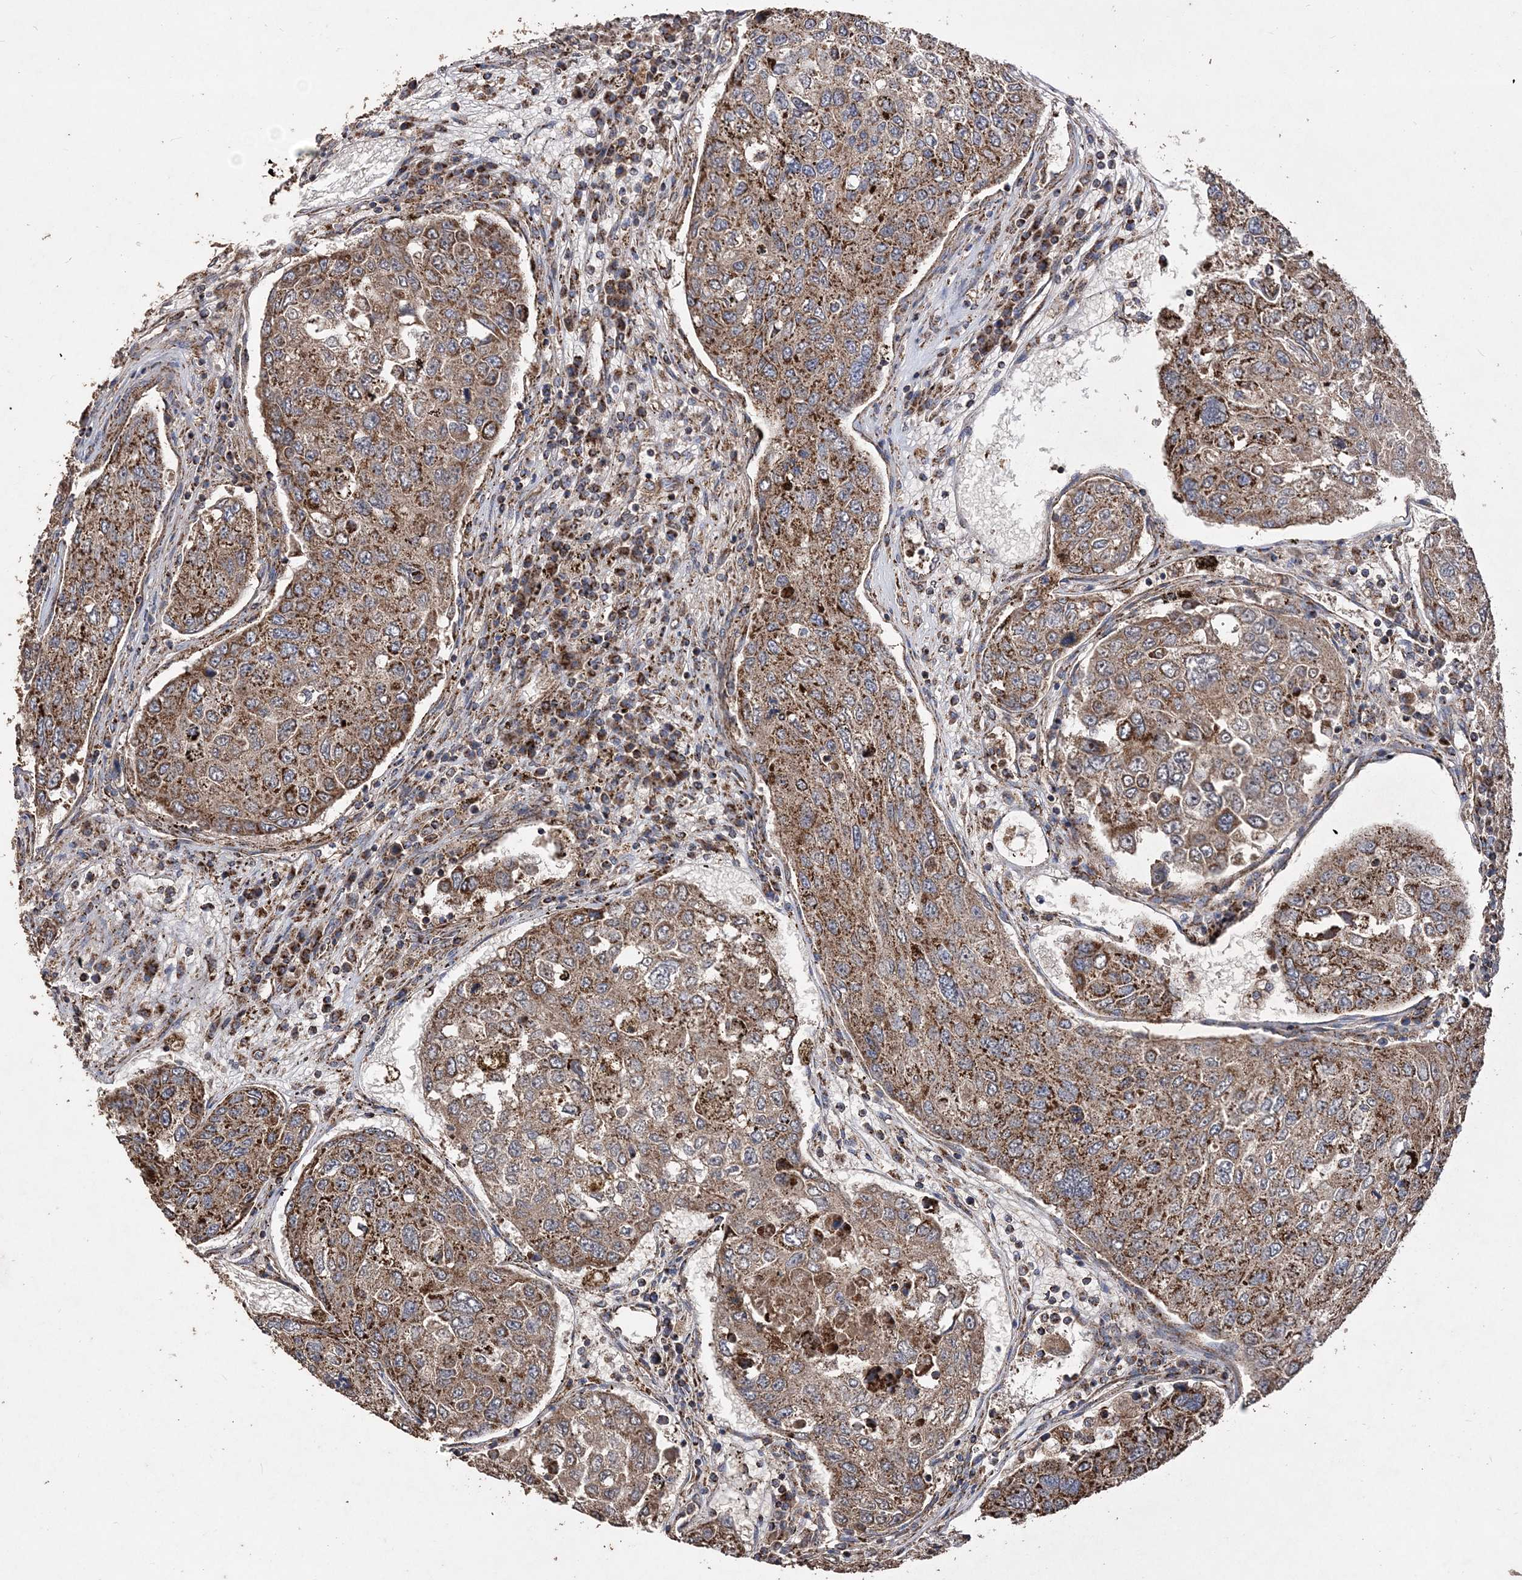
{"staining": {"intensity": "strong", "quantity": ">75%", "location": "cytoplasmic/membranous"}, "tissue": "urothelial cancer", "cell_type": "Tumor cells", "image_type": "cancer", "snomed": [{"axis": "morphology", "description": "Urothelial carcinoma, High grade"}, {"axis": "topography", "description": "Lymph node"}, {"axis": "topography", "description": "Urinary bladder"}], "caption": "High-grade urothelial carcinoma tissue exhibits strong cytoplasmic/membranous staining in approximately >75% of tumor cells, visualized by immunohistochemistry.", "gene": "POC5", "patient": {"sex": "male", "age": 51}}